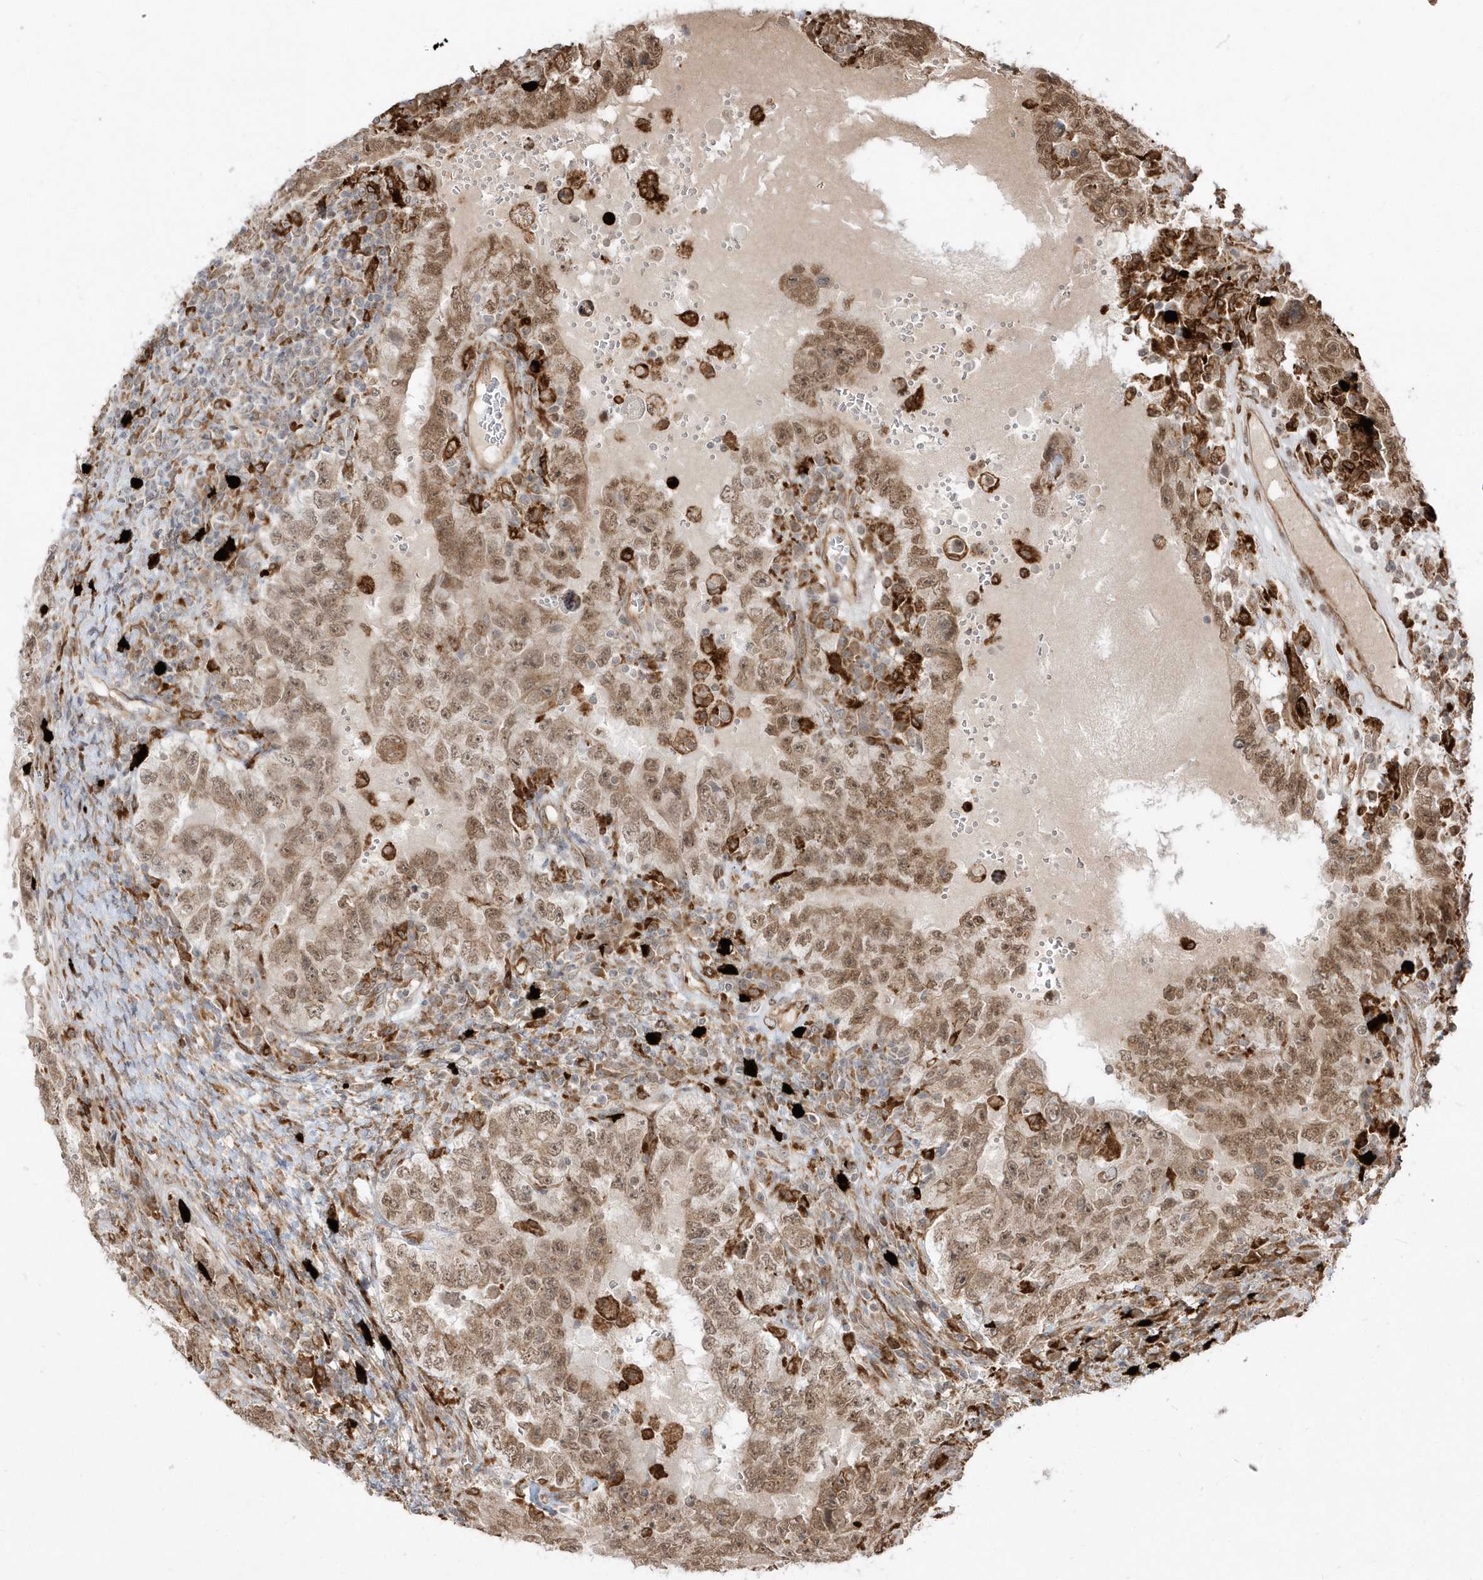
{"staining": {"intensity": "moderate", "quantity": ">75%", "location": "cytoplasmic/membranous,nuclear"}, "tissue": "testis cancer", "cell_type": "Tumor cells", "image_type": "cancer", "snomed": [{"axis": "morphology", "description": "Carcinoma, Embryonal, NOS"}, {"axis": "topography", "description": "Testis"}], "caption": "DAB immunohistochemical staining of human testis cancer (embryonal carcinoma) shows moderate cytoplasmic/membranous and nuclear protein positivity in about >75% of tumor cells.", "gene": "EPC2", "patient": {"sex": "male", "age": 26}}